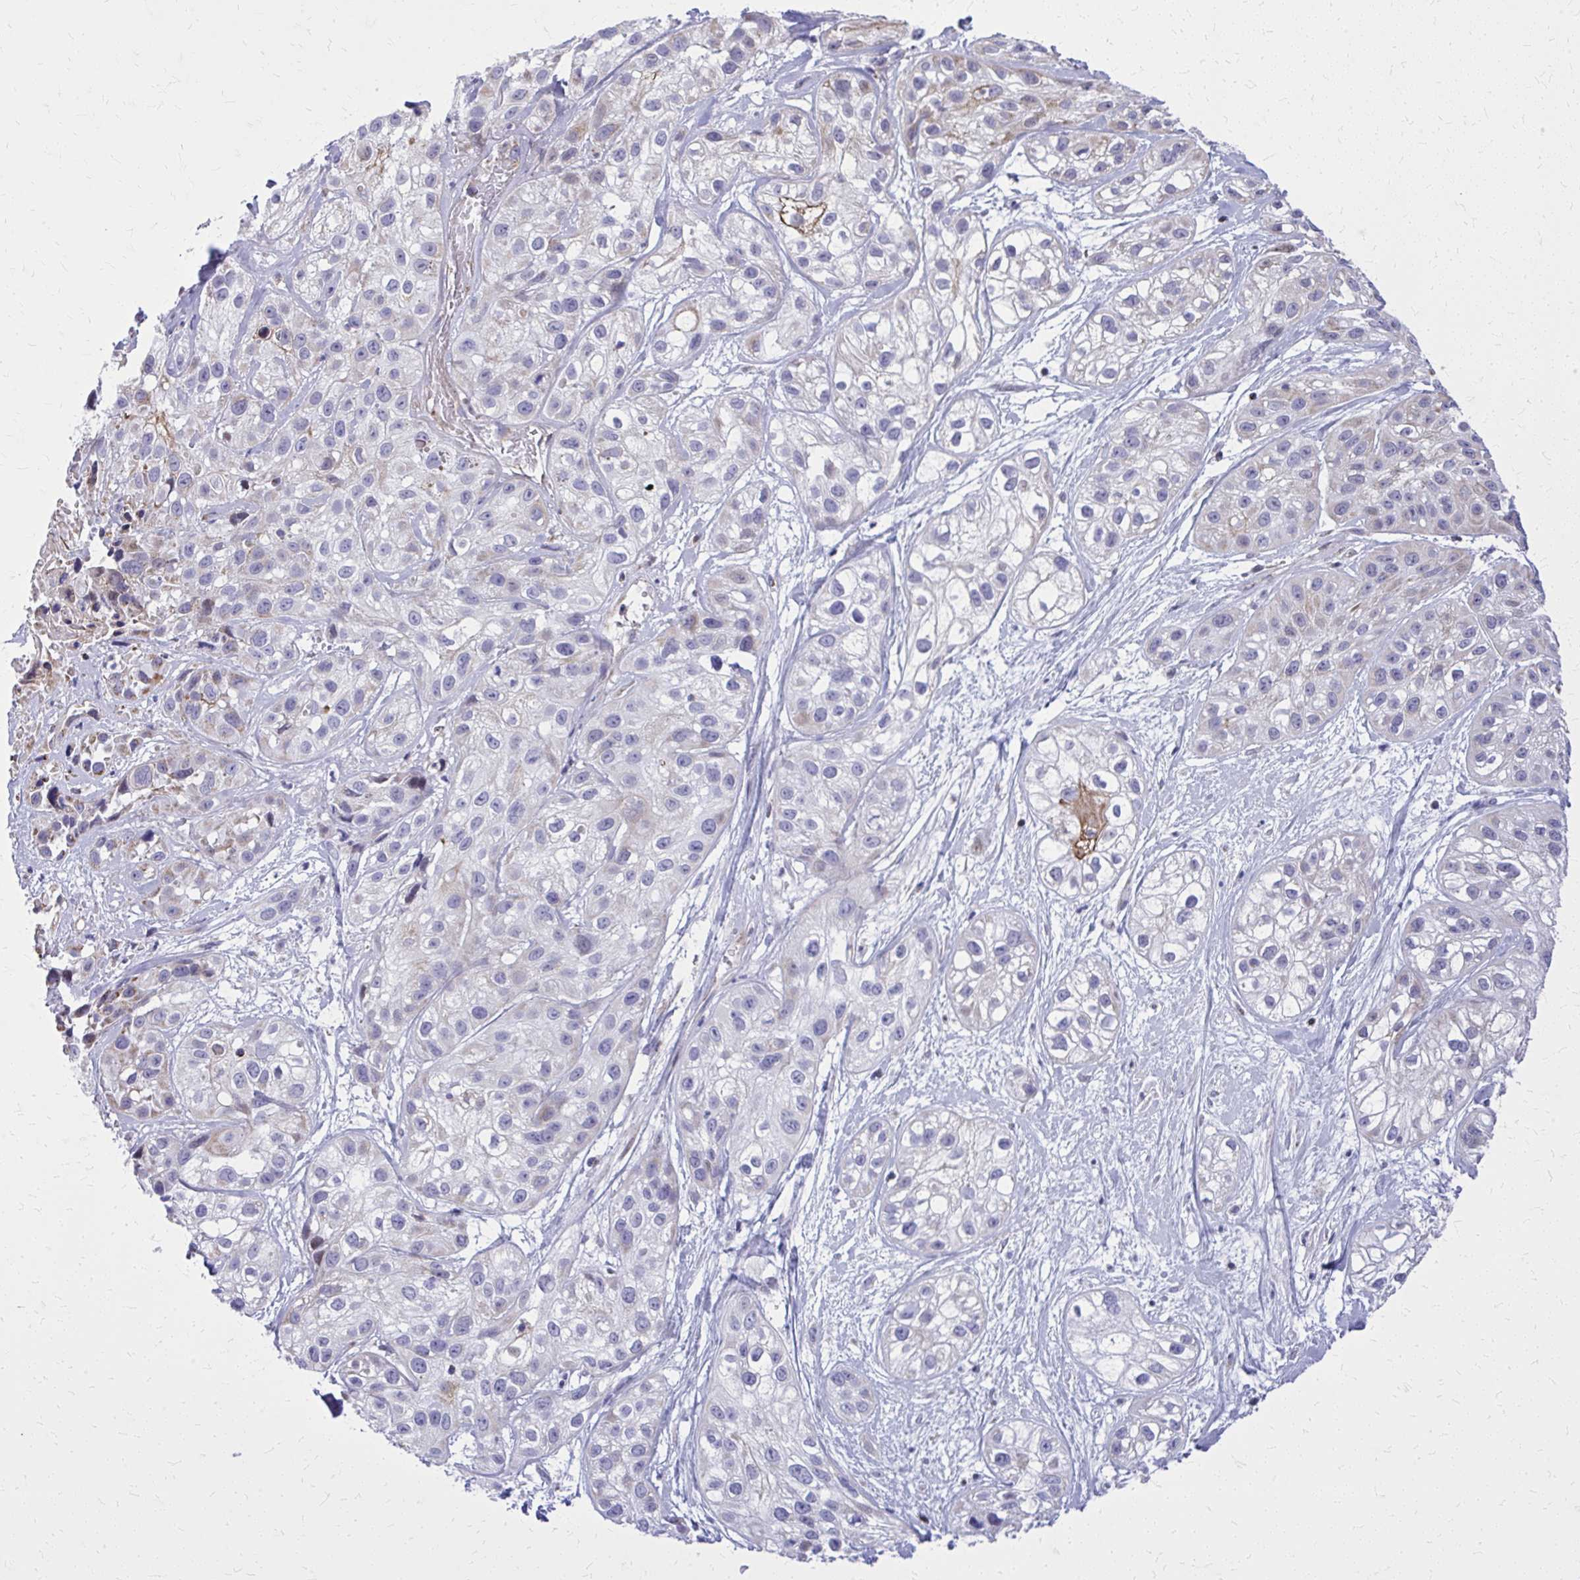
{"staining": {"intensity": "moderate", "quantity": "<25%", "location": "cytoplasmic/membranous"}, "tissue": "skin cancer", "cell_type": "Tumor cells", "image_type": "cancer", "snomed": [{"axis": "morphology", "description": "Squamous cell carcinoma, NOS"}, {"axis": "topography", "description": "Skin"}], "caption": "This micrograph displays squamous cell carcinoma (skin) stained with immunohistochemistry (IHC) to label a protein in brown. The cytoplasmic/membranous of tumor cells show moderate positivity for the protein. Nuclei are counter-stained blue.", "gene": "ZNF362", "patient": {"sex": "male", "age": 82}}